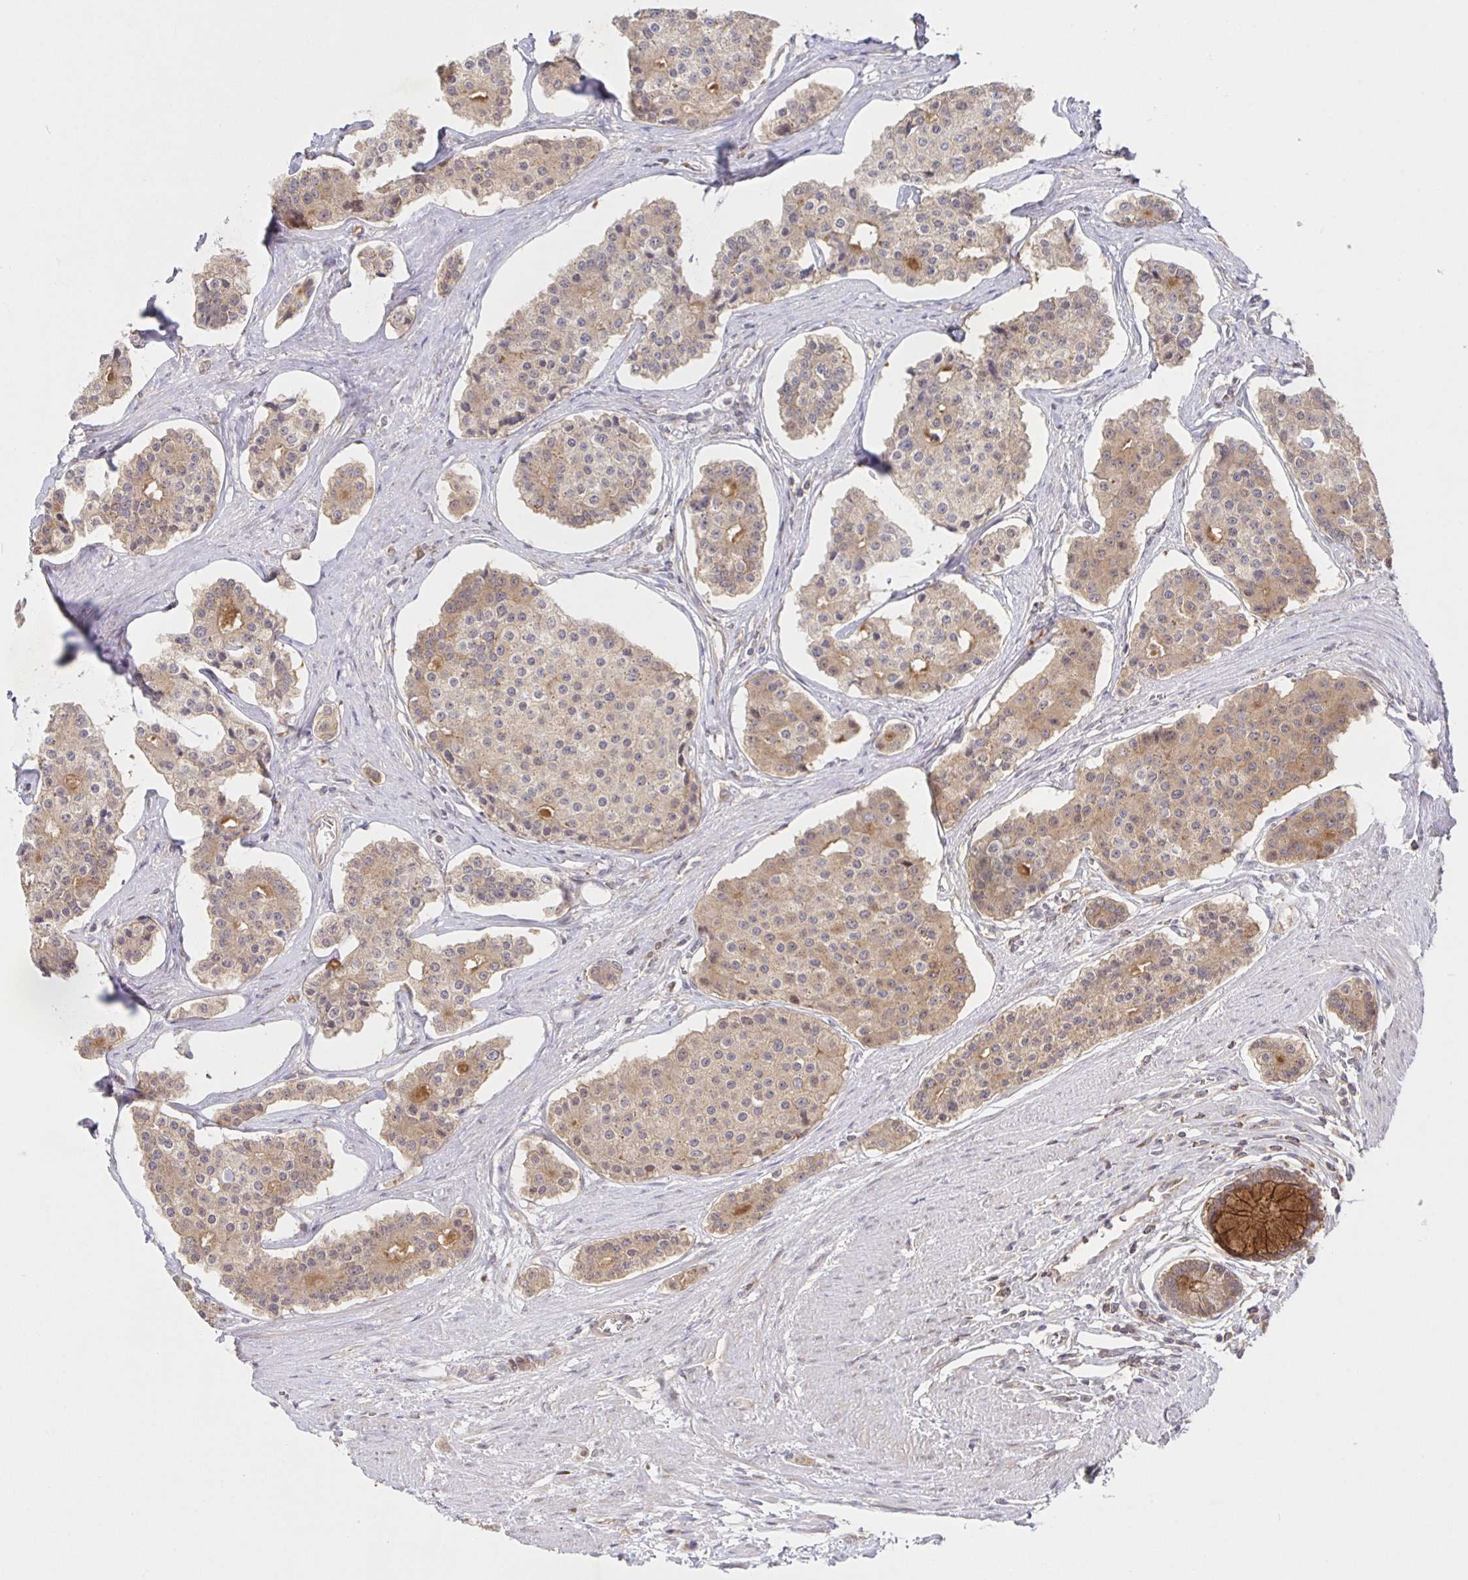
{"staining": {"intensity": "weak", "quantity": ">75%", "location": "cytoplasmic/membranous"}, "tissue": "carcinoid", "cell_type": "Tumor cells", "image_type": "cancer", "snomed": [{"axis": "morphology", "description": "Carcinoid, malignant, NOS"}, {"axis": "topography", "description": "Small intestine"}], "caption": "The photomicrograph exhibits staining of carcinoid, revealing weak cytoplasmic/membranous protein expression (brown color) within tumor cells.", "gene": "AACS", "patient": {"sex": "female", "age": 65}}